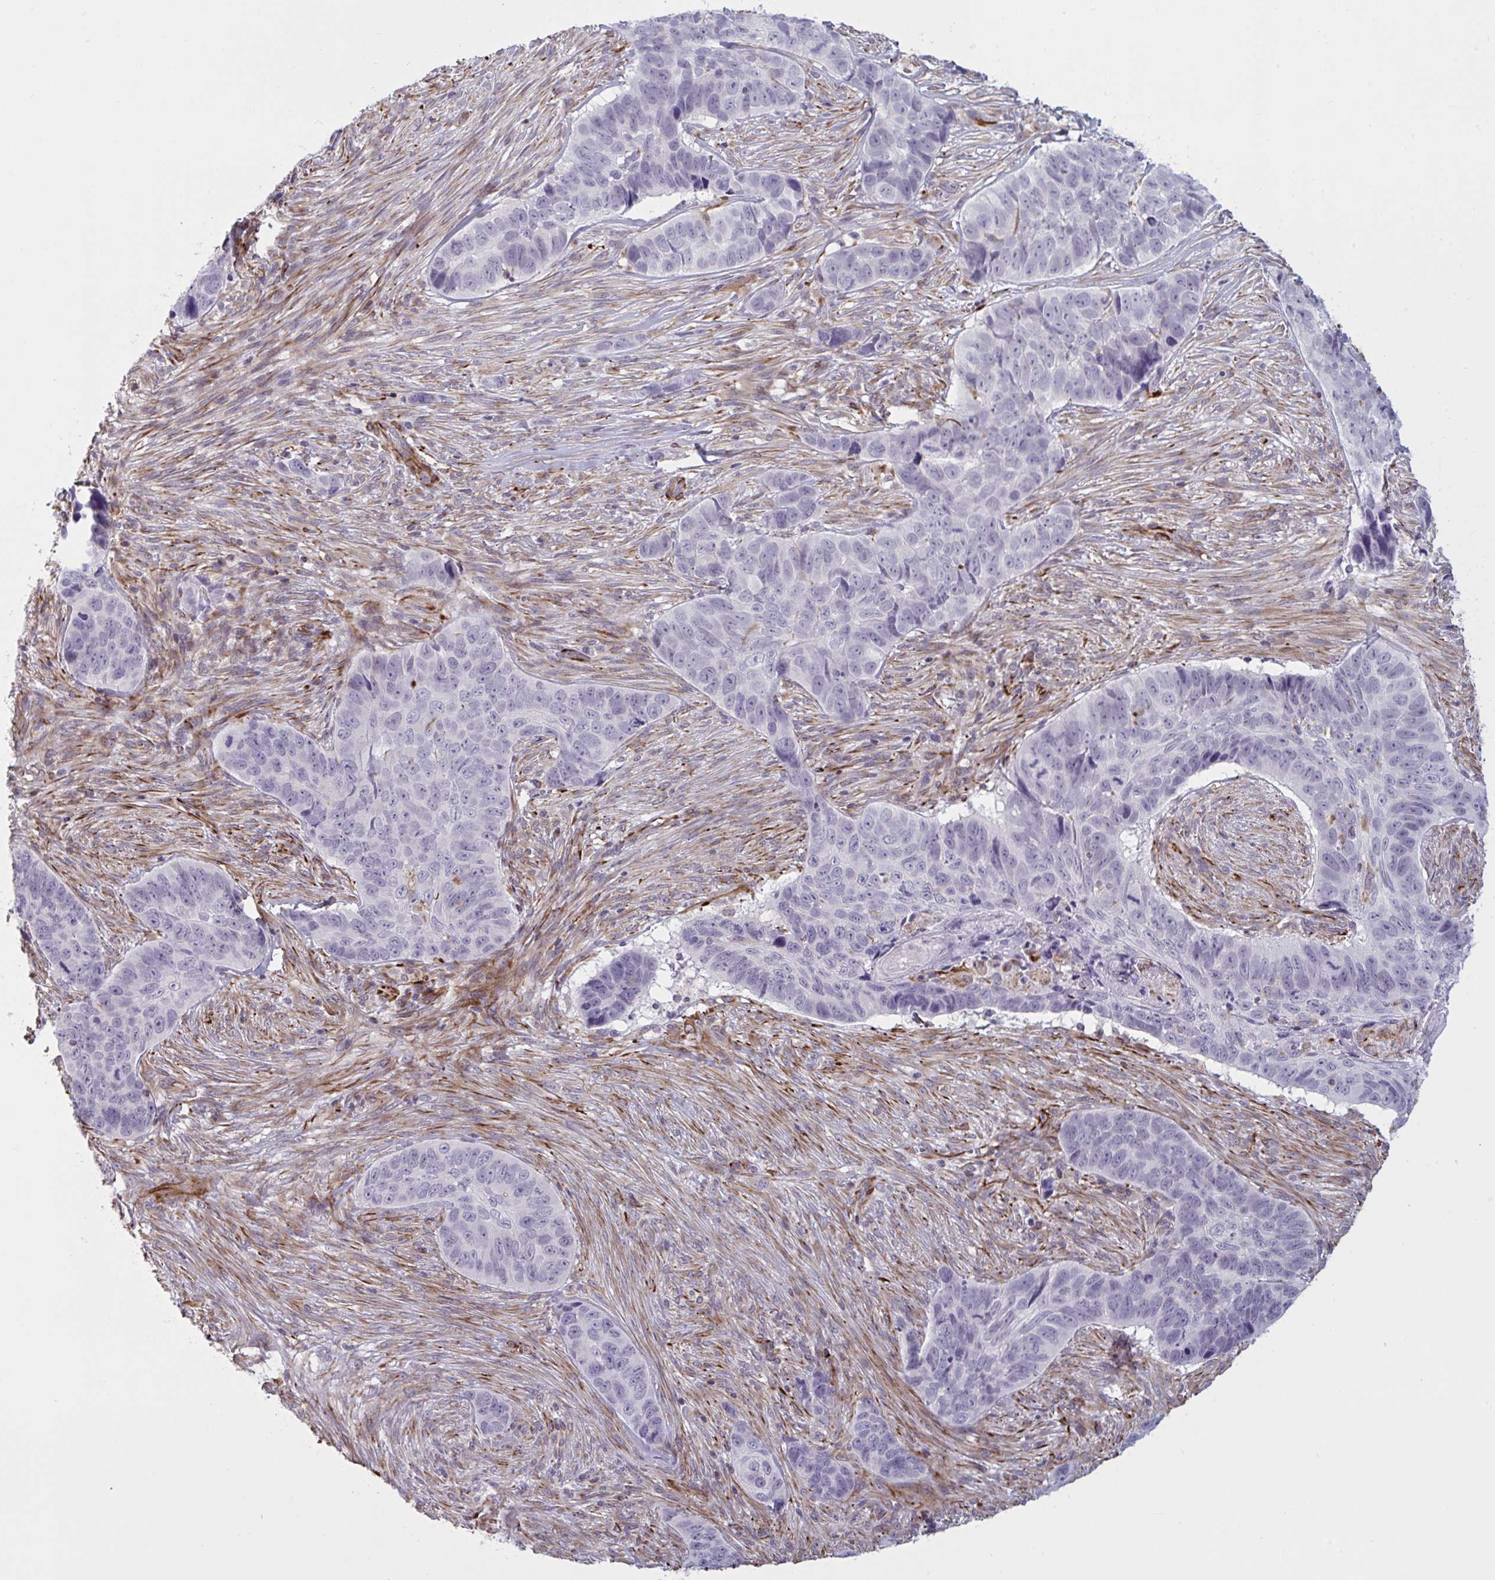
{"staining": {"intensity": "negative", "quantity": "none", "location": "none"}, "tissue": "skin cancer", "cell_type": "Tumor cells", "image_type": "cancer", "snomed": [{"axis": "morphology", "description": "Basal cell carcinoma"}, {"axis": "topography", "description": "Skin"}], "caption": "High power microscopy micrograph of an IHC micrograph of skin basal cell carcinoma, revealing no significant positivity in tumor cells.", "gene": "OR1L3", "patient": {"sex": "female", "age": 82}}